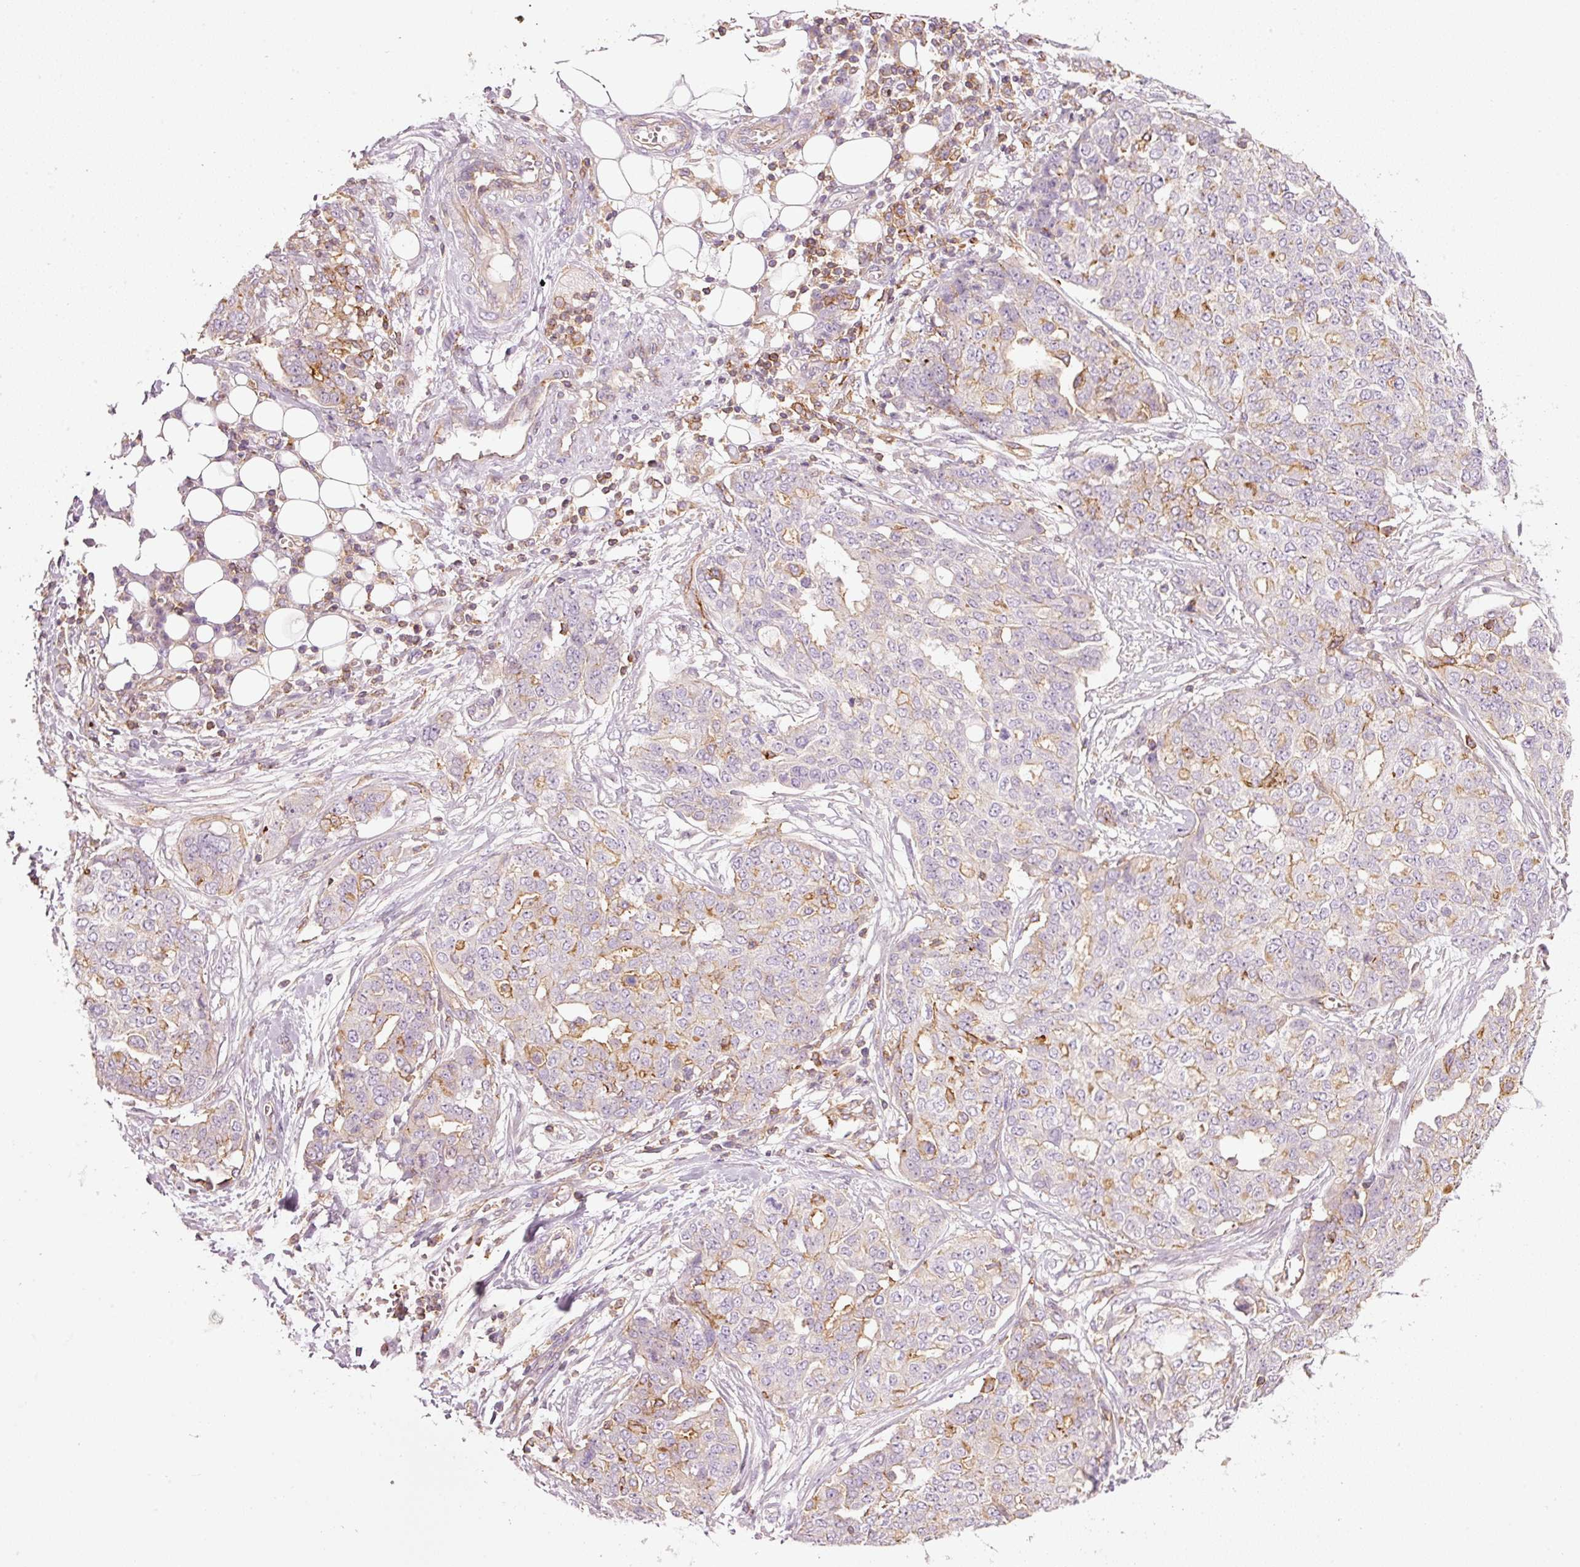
{"staining": {"intensity": "moderate", "quantity": "<25%", "location": "cytoplasmic/membranous"}, "tissue": "ovarian cancer", "cell_type": "Tumor cells", "image_type": "cancer", "snomed": [{"axis": "morphology", "description": "Cystadenocarcinoma, serous, NOS"}, {"axis": "topography", "description": "Soft tissue"}, {"axis": "topography", "description": "Ovary"}], "caption": "Human serous cystadenocarcinoma (ovarian) stained for a protein (brown) reveals moderate cytoplasmic/membranous positive staining in approximately <25% of tumor cells.", "gene": "SIPA1", "patient": {"sex": "female", "age": 57}}